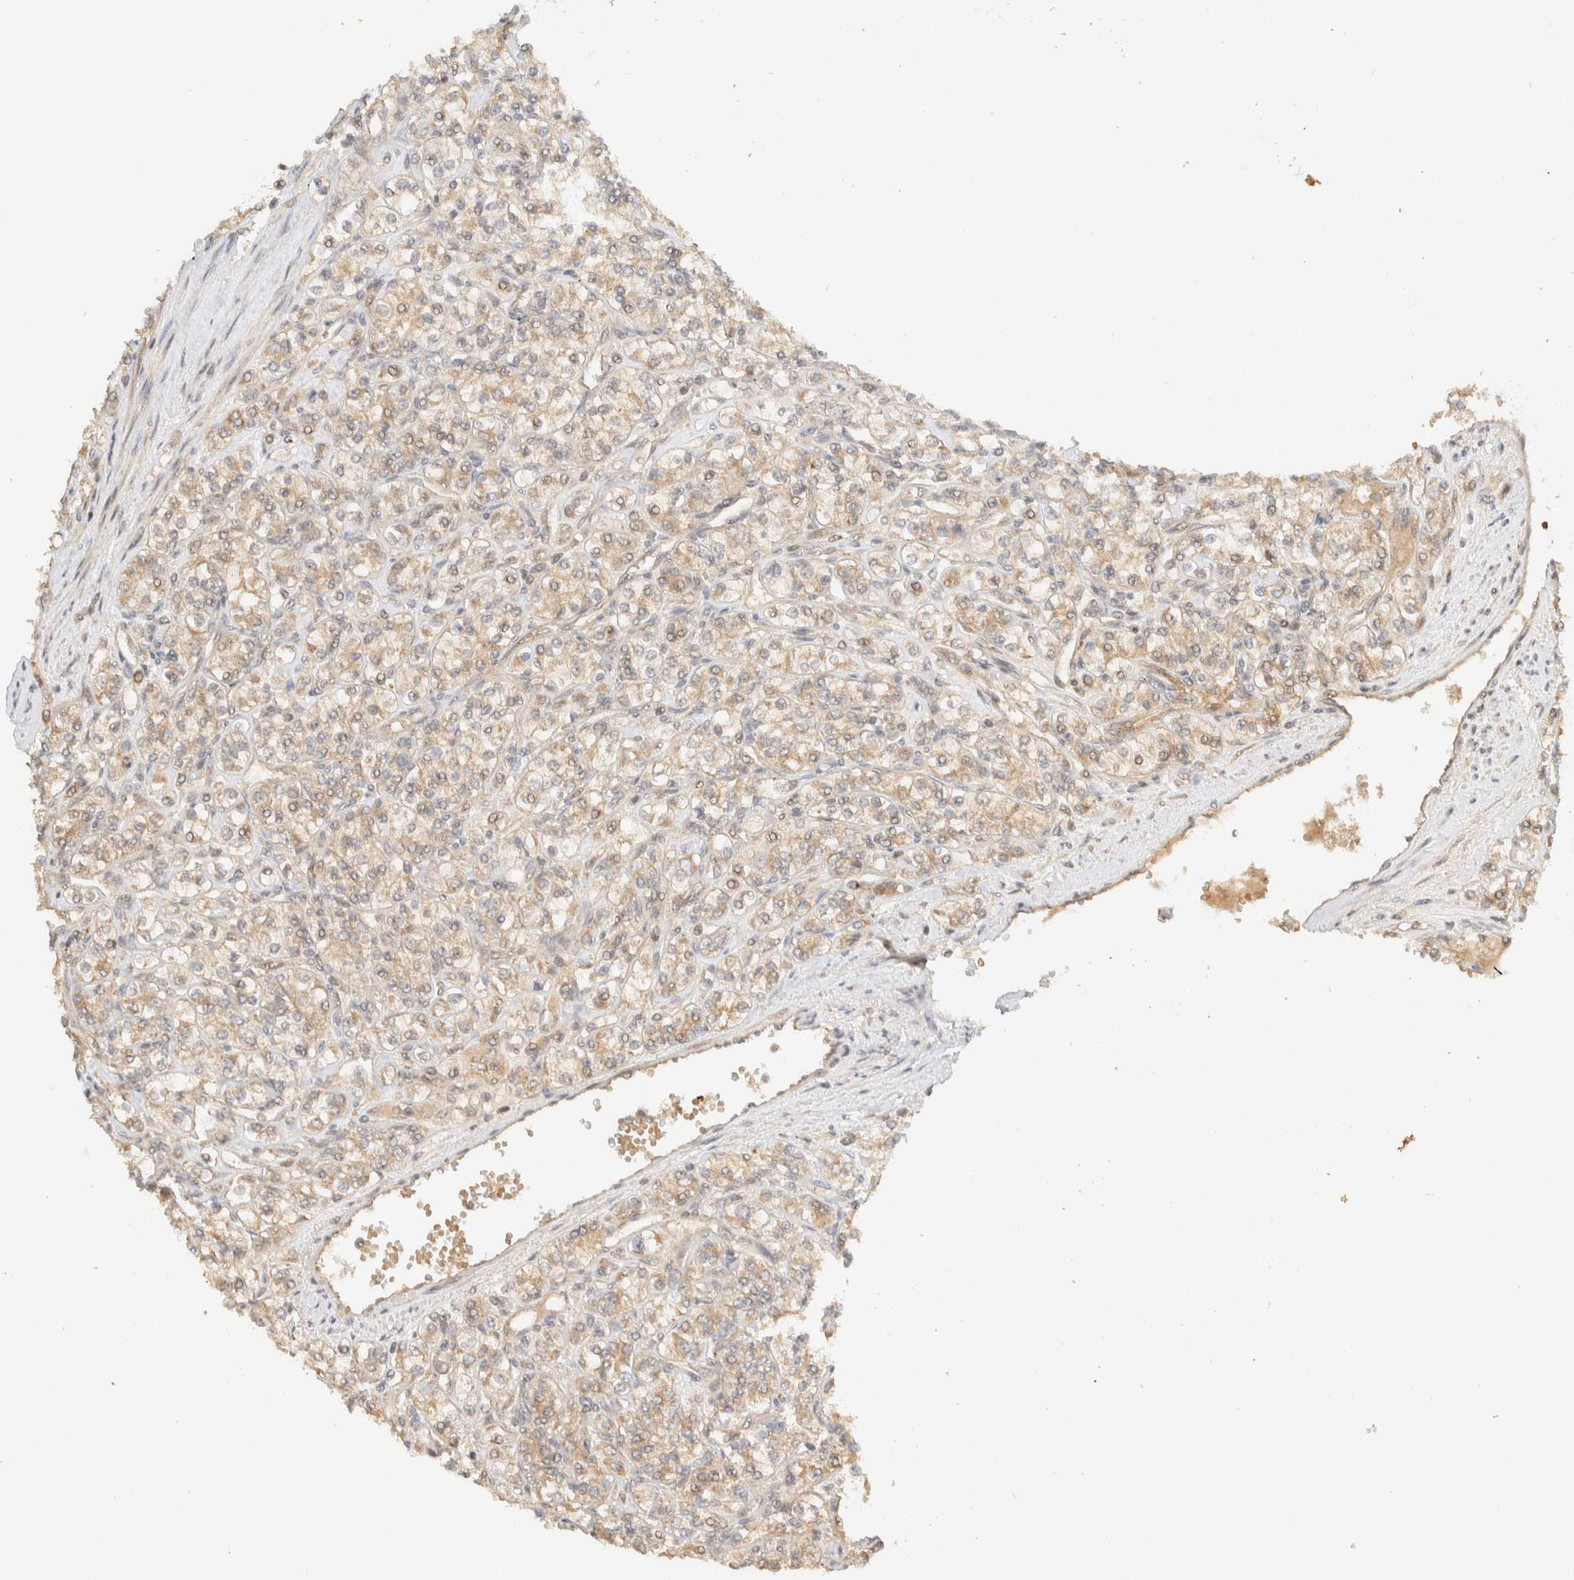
{"staining": {"intensity": "weak", "quantity": "25%-75%", "location": "cytoplasmic/membranous"}, "tissue": "renal cancer", "cell_type": "Tumor cells", "image_type": "cancer", "snomed": [{"axis": "morphology", "description": "Adenocarcinoma, NOS"}, {"axis": "topography", "description": "Kidney"}], "caption": "High-power microscopy captured an immunohistochemistry image of renal cancer, revealing weak cytoplasmic/membranous staining in about 25%-75% of tumor cells.", "gene": "ZBTB34", "patient": {"sex": "male", "age": 77}}